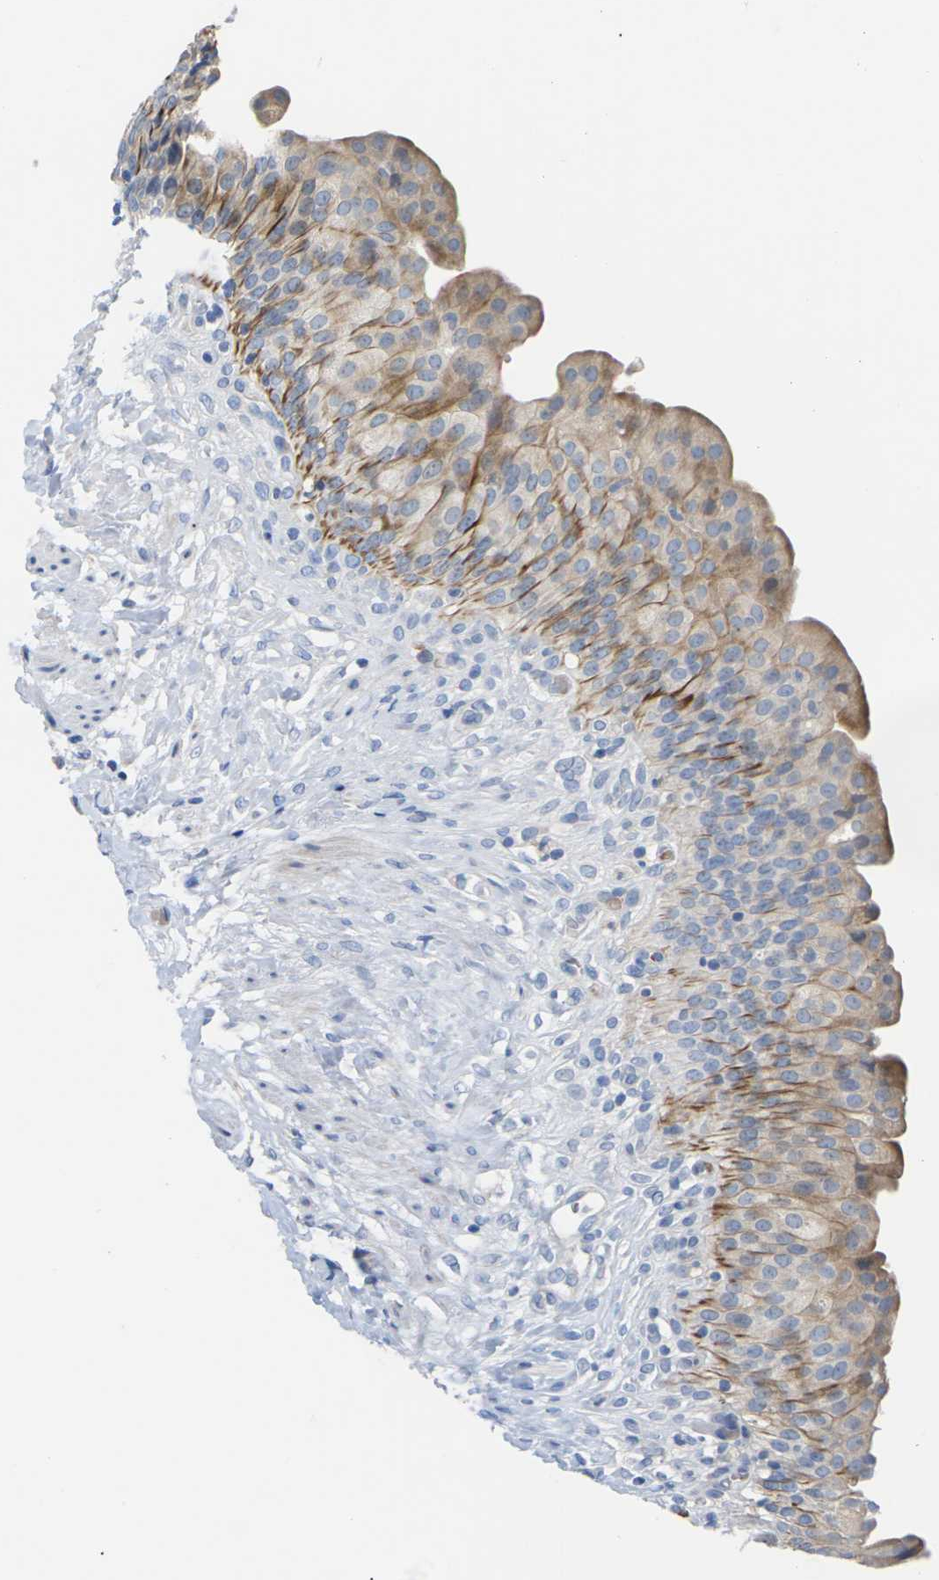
{"staining": {"intensity": "moderate", "quantity": "<25%", "location": "cytoplasmic/membranous"}, "tissue": "urinary bladder", "cell_type": "Urothelial cells", "image_type": "normal", "snomed": [{"axis": "morphology", "description": "Normal tissue, NOS"}, {"axis": "topography", "description": "Urinary bladder"}], "caption": "Immunohistochemical staining of unremarkable human urinary bladder displays moderate cytoplasmic/membranous protein staining in approximately <25% of urothelial cells. Using DAB (3,3'-diaminobenzidine) (brown) and hematoxylin (blue) stains, captured at high magnification using brightfield microscopy.", "gene": "TMCO4", "patient": {"sex": "female", "age": 79}}